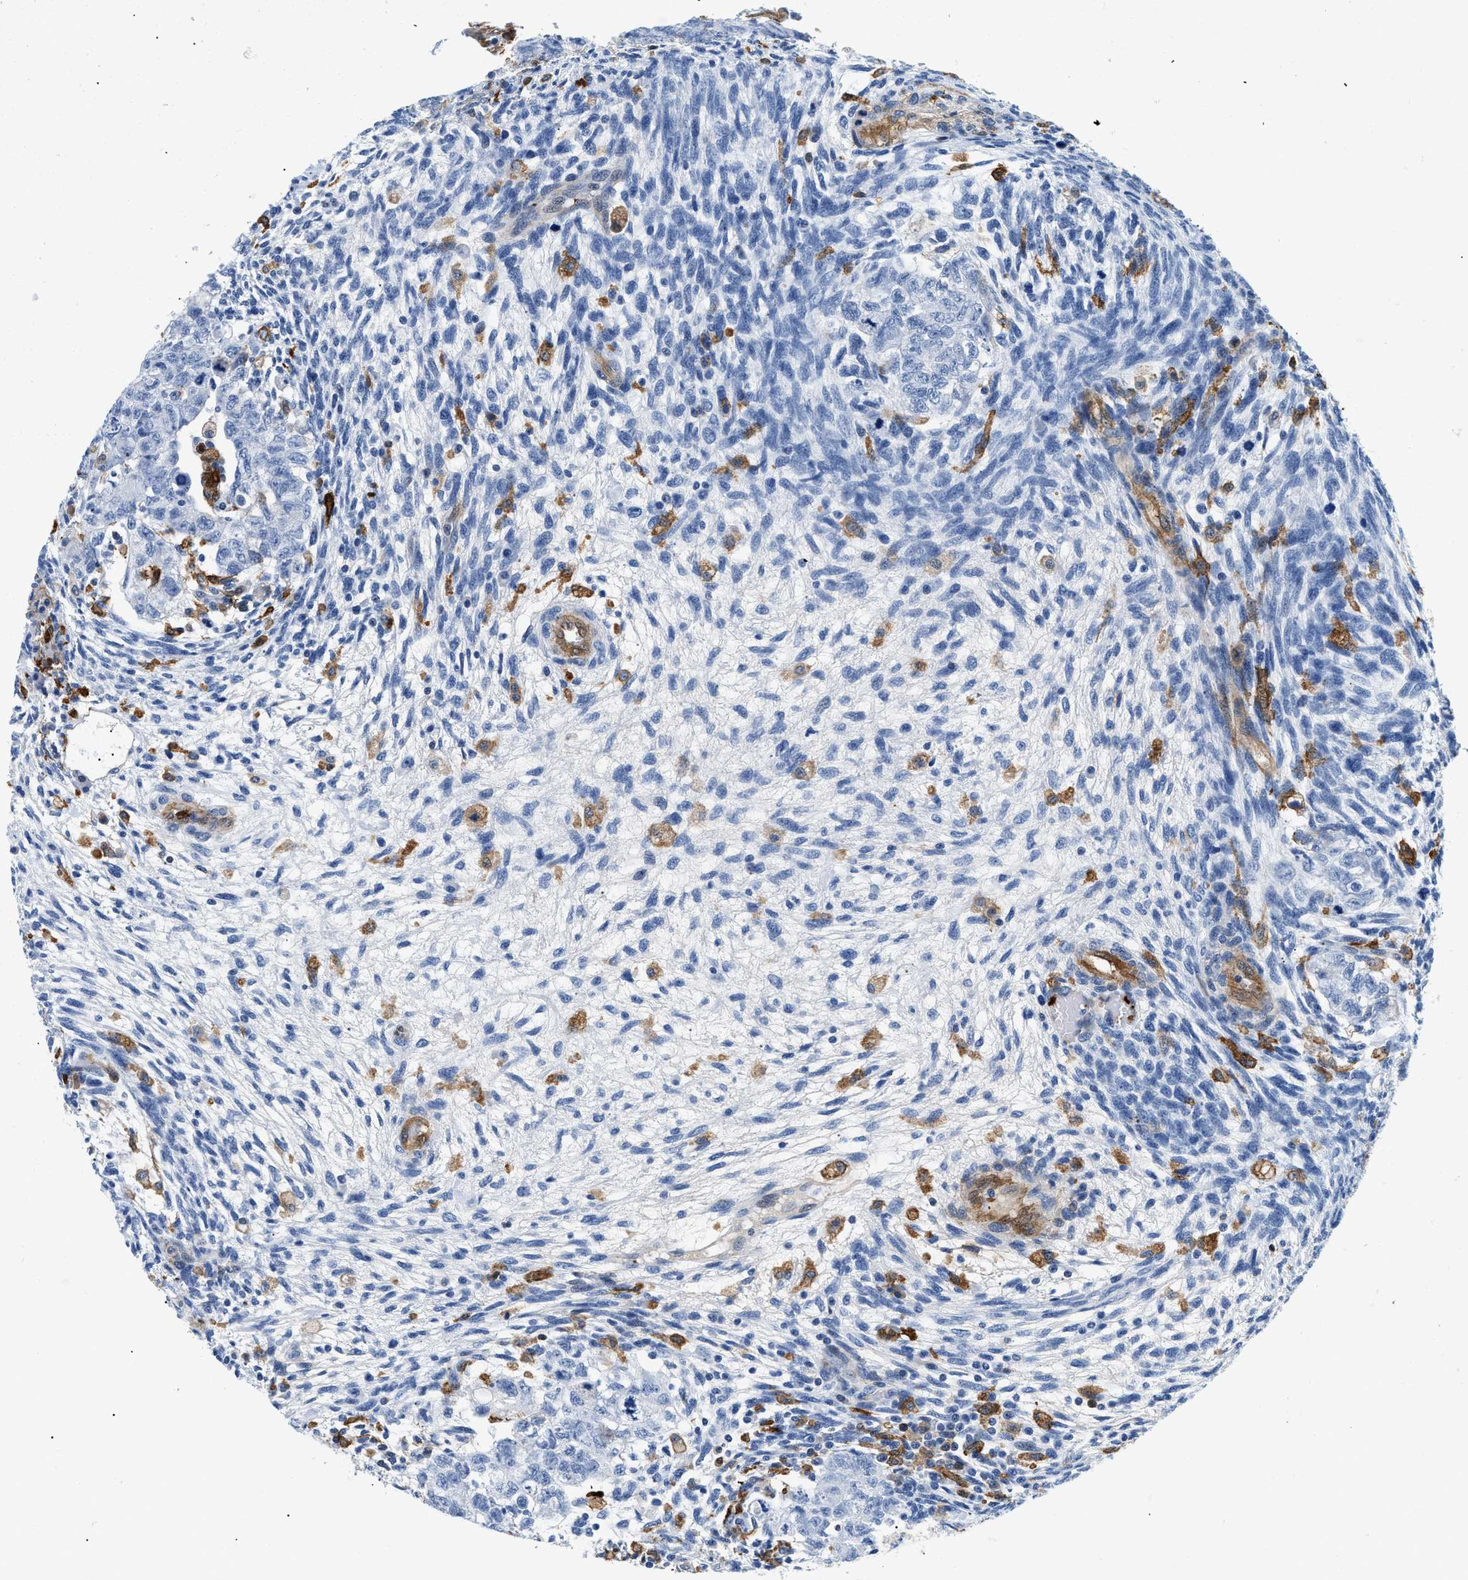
{"staining": {"intensity": "negative", "quantity": "none", "location": "none"}, "tissue": "testis cancer", "cell_type": "Tumor cells", "image_type": "cancer", "snomed": [{"axis": "morphology", "description": "Normal tissue, NOS"}, {"axis": "morphology", "description": "Carcinoma, Embryonal, NOS"}, {"axis": "topography", "description": "Testis"}], "caption": "Histopathology image shows no protein positivity in tumor cells of testis embryonal carcinoma tissue. (Brightfield microscopy of DAB immunohistochemistry (IHC) at high magnification).", "gene": "GSN", "patient": {"sex": "male", "age": 36}}